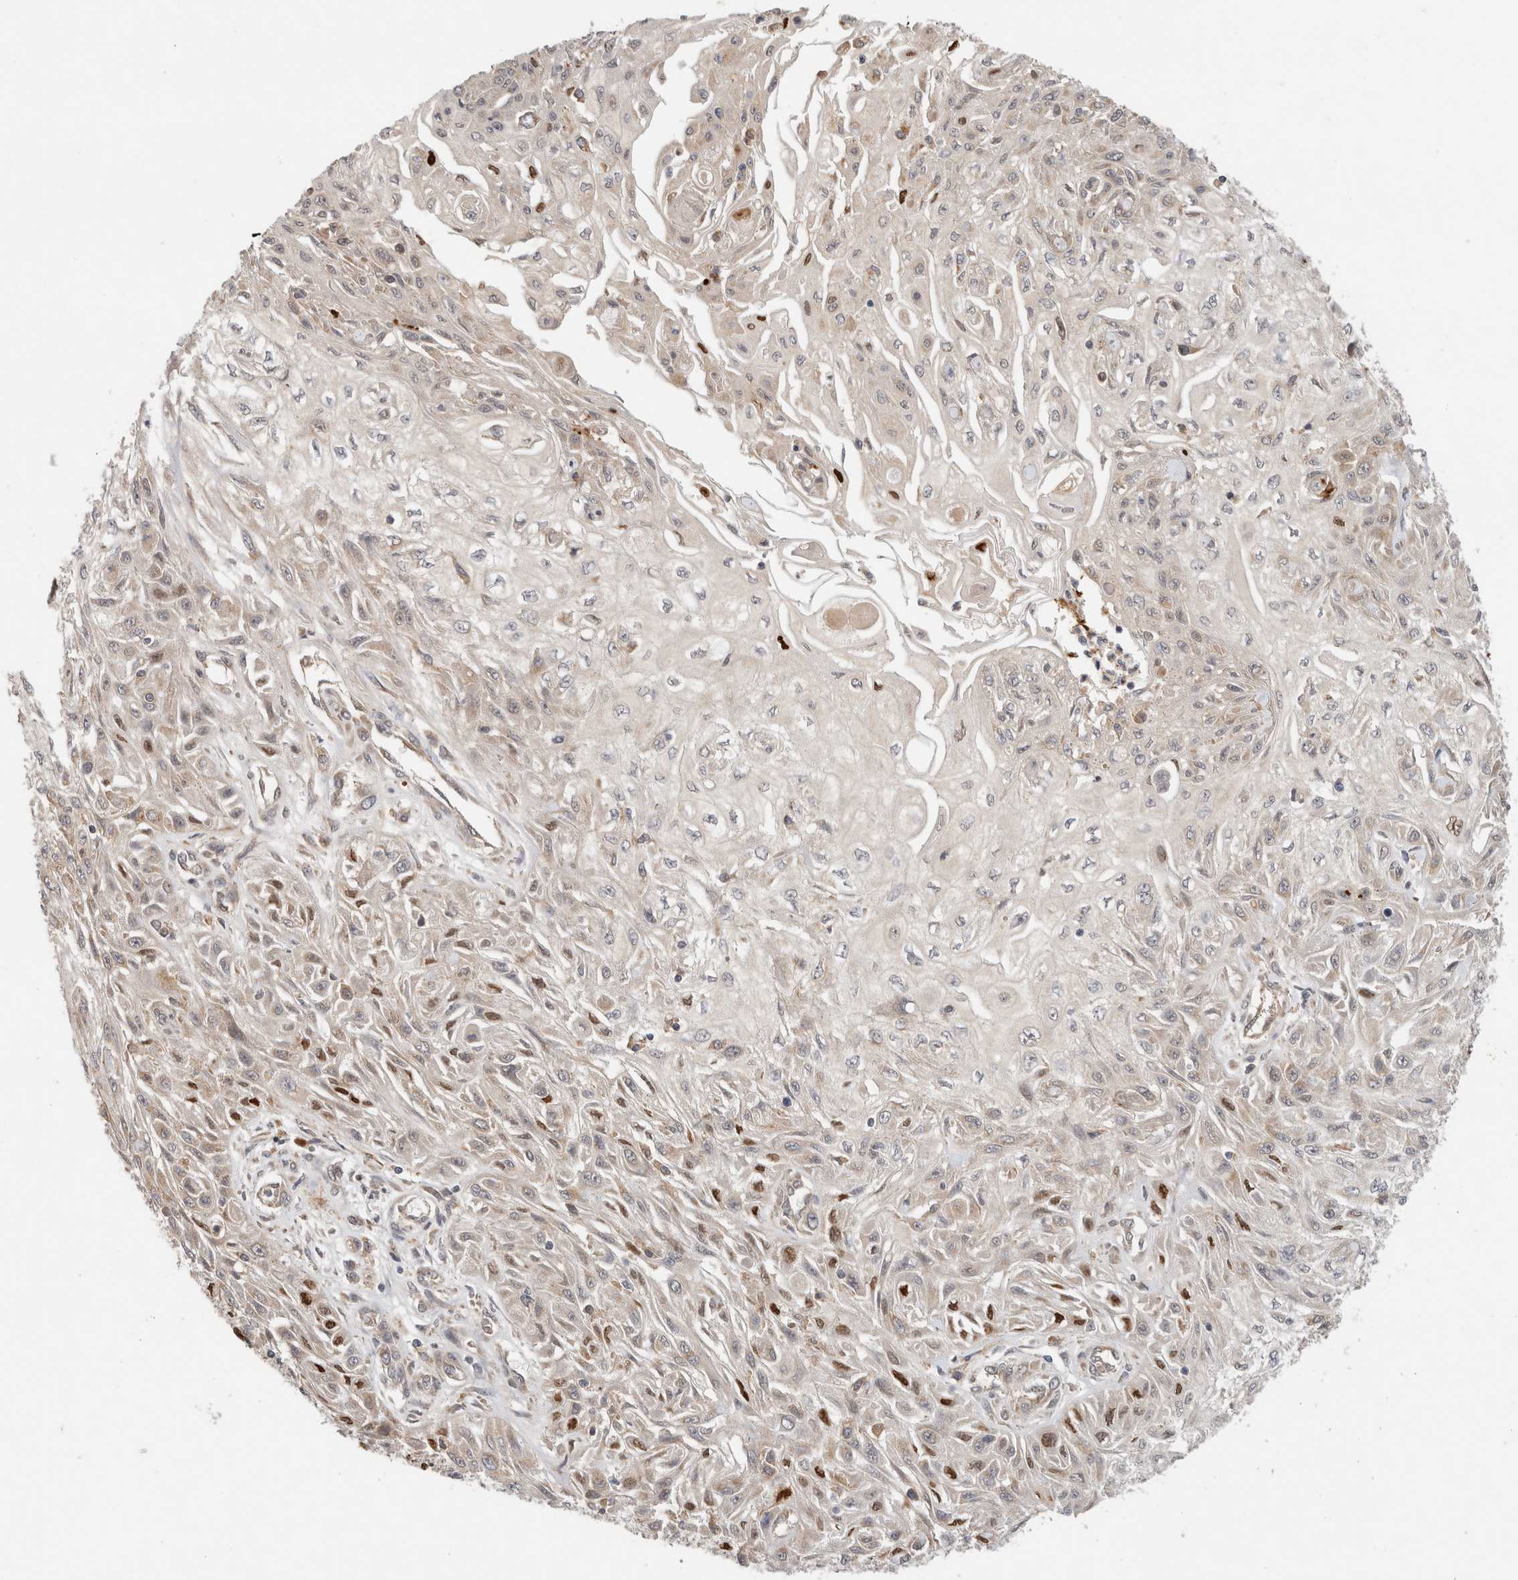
{"staining": {"intensity": "weak", "quantity": "25%-75%", "location": "cytoplasmic/membranous"}, "tissue": "skin cancer", "cell_type": "Tumor cells", "image_type": "cancer", "snomed": [{"axis": "morphology", "description": "Squamous cell carcinoma, NOS"}, {"axis": "morphology", "description": "Squamous cell carcinoma, metastatic, NOS"}, {"axis": "topography", "description": "Skin"}, {"axis": "topography", "description": "Lymph node"}], "caption": "An image of metastatic squamous cell carcinoma (skin) stained for a protein reveals weak cytoplasmic/membranous brown staining in tumor cells.", "gene": "SGK1", "patient": {"sex": "male", "age": 75}}